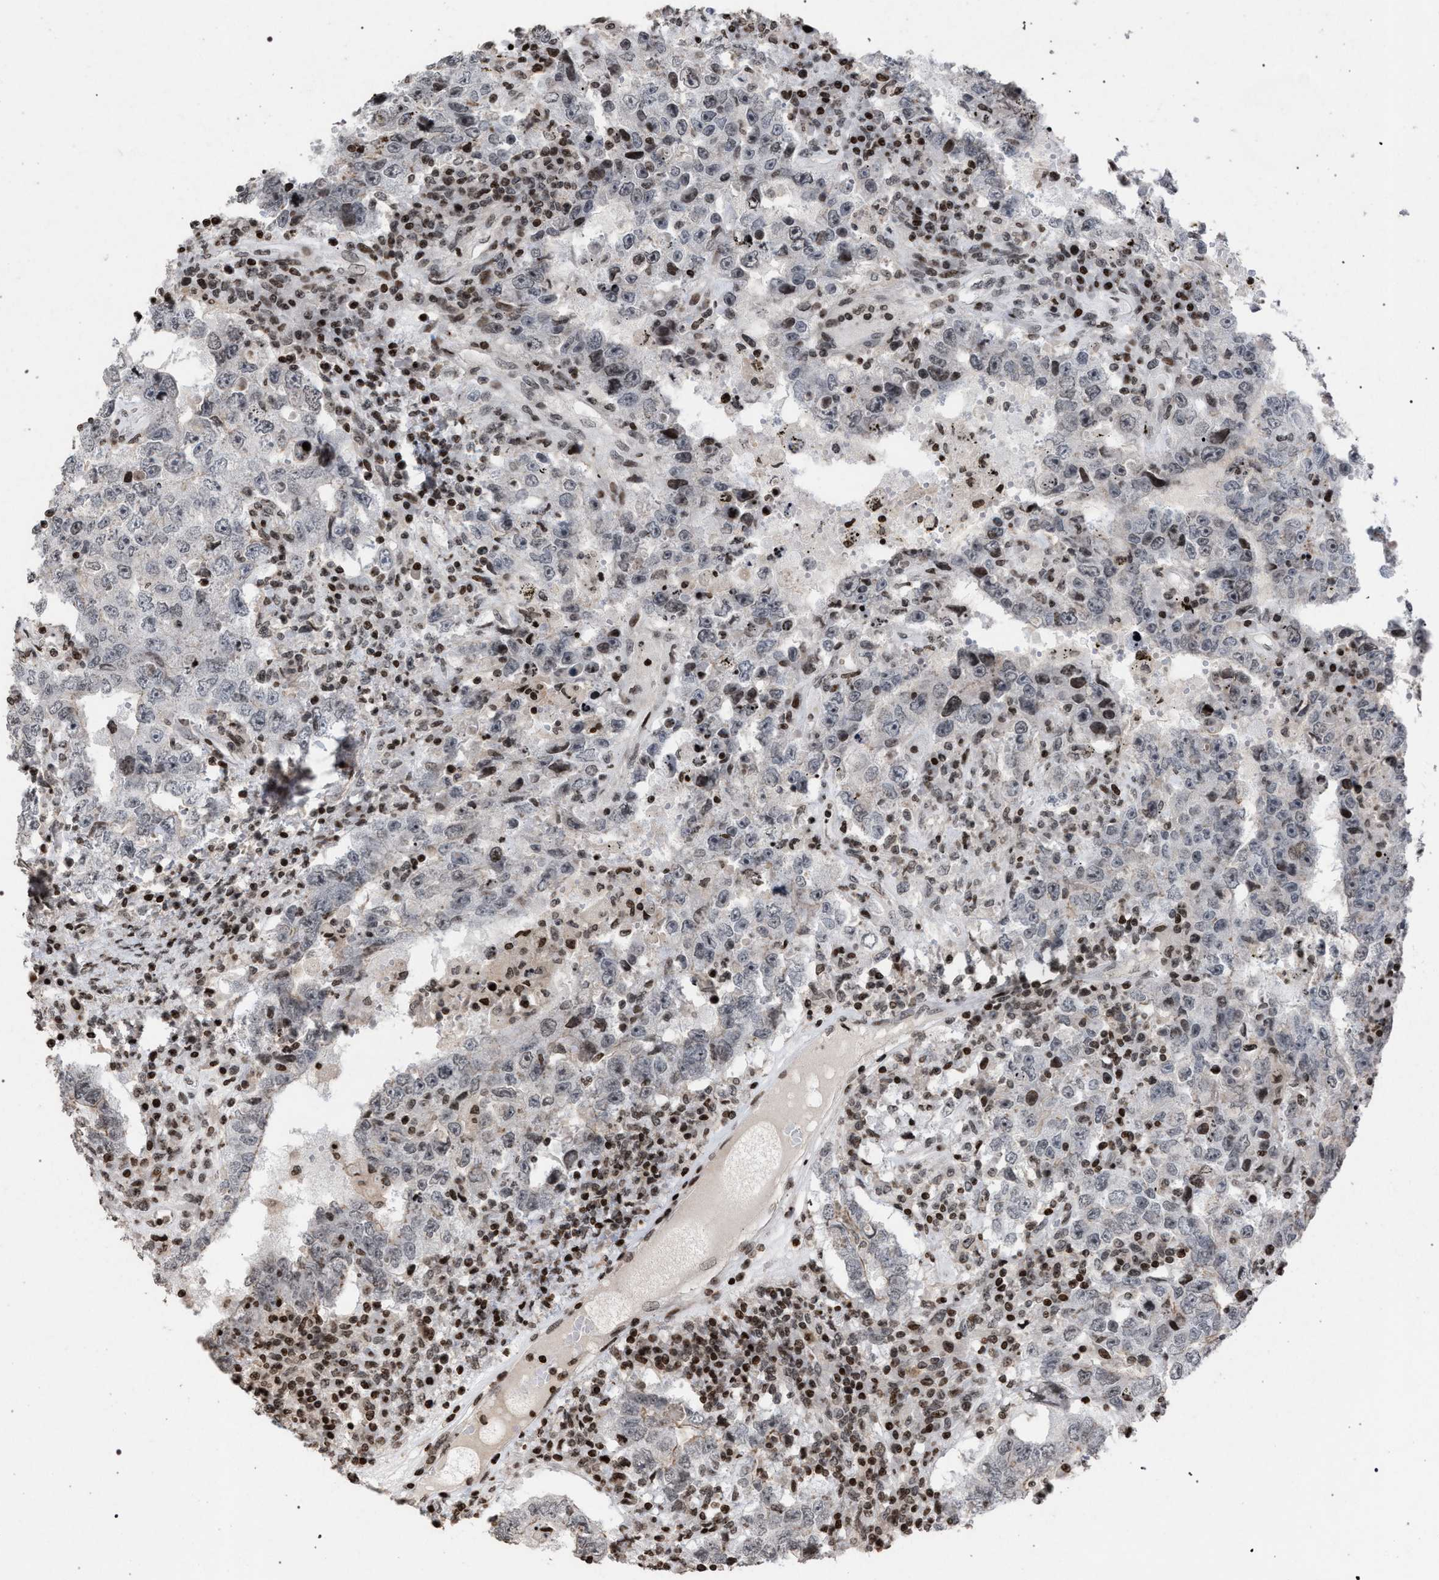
{"staining": {"intensity": "weak", "quantity": "<25%", "location": "nuclear"}, "tissue": "testis cancer", "cell_type": "Tumor cells", "image_type": "cancer", "snomed": [{"axis": "morphology", "description": "Carcinoma, Embryonal, NOS"}, {"axis": "topography", "description": "Testis"}], "caption": "Immunohistochemistry (IHC) photomicrograph of human testis cancer stained for a protein (brown), which demonstrates no staining in tumor cells.", "gene": "FOXD3", "patient": {"sex": "male", "age": 26}}